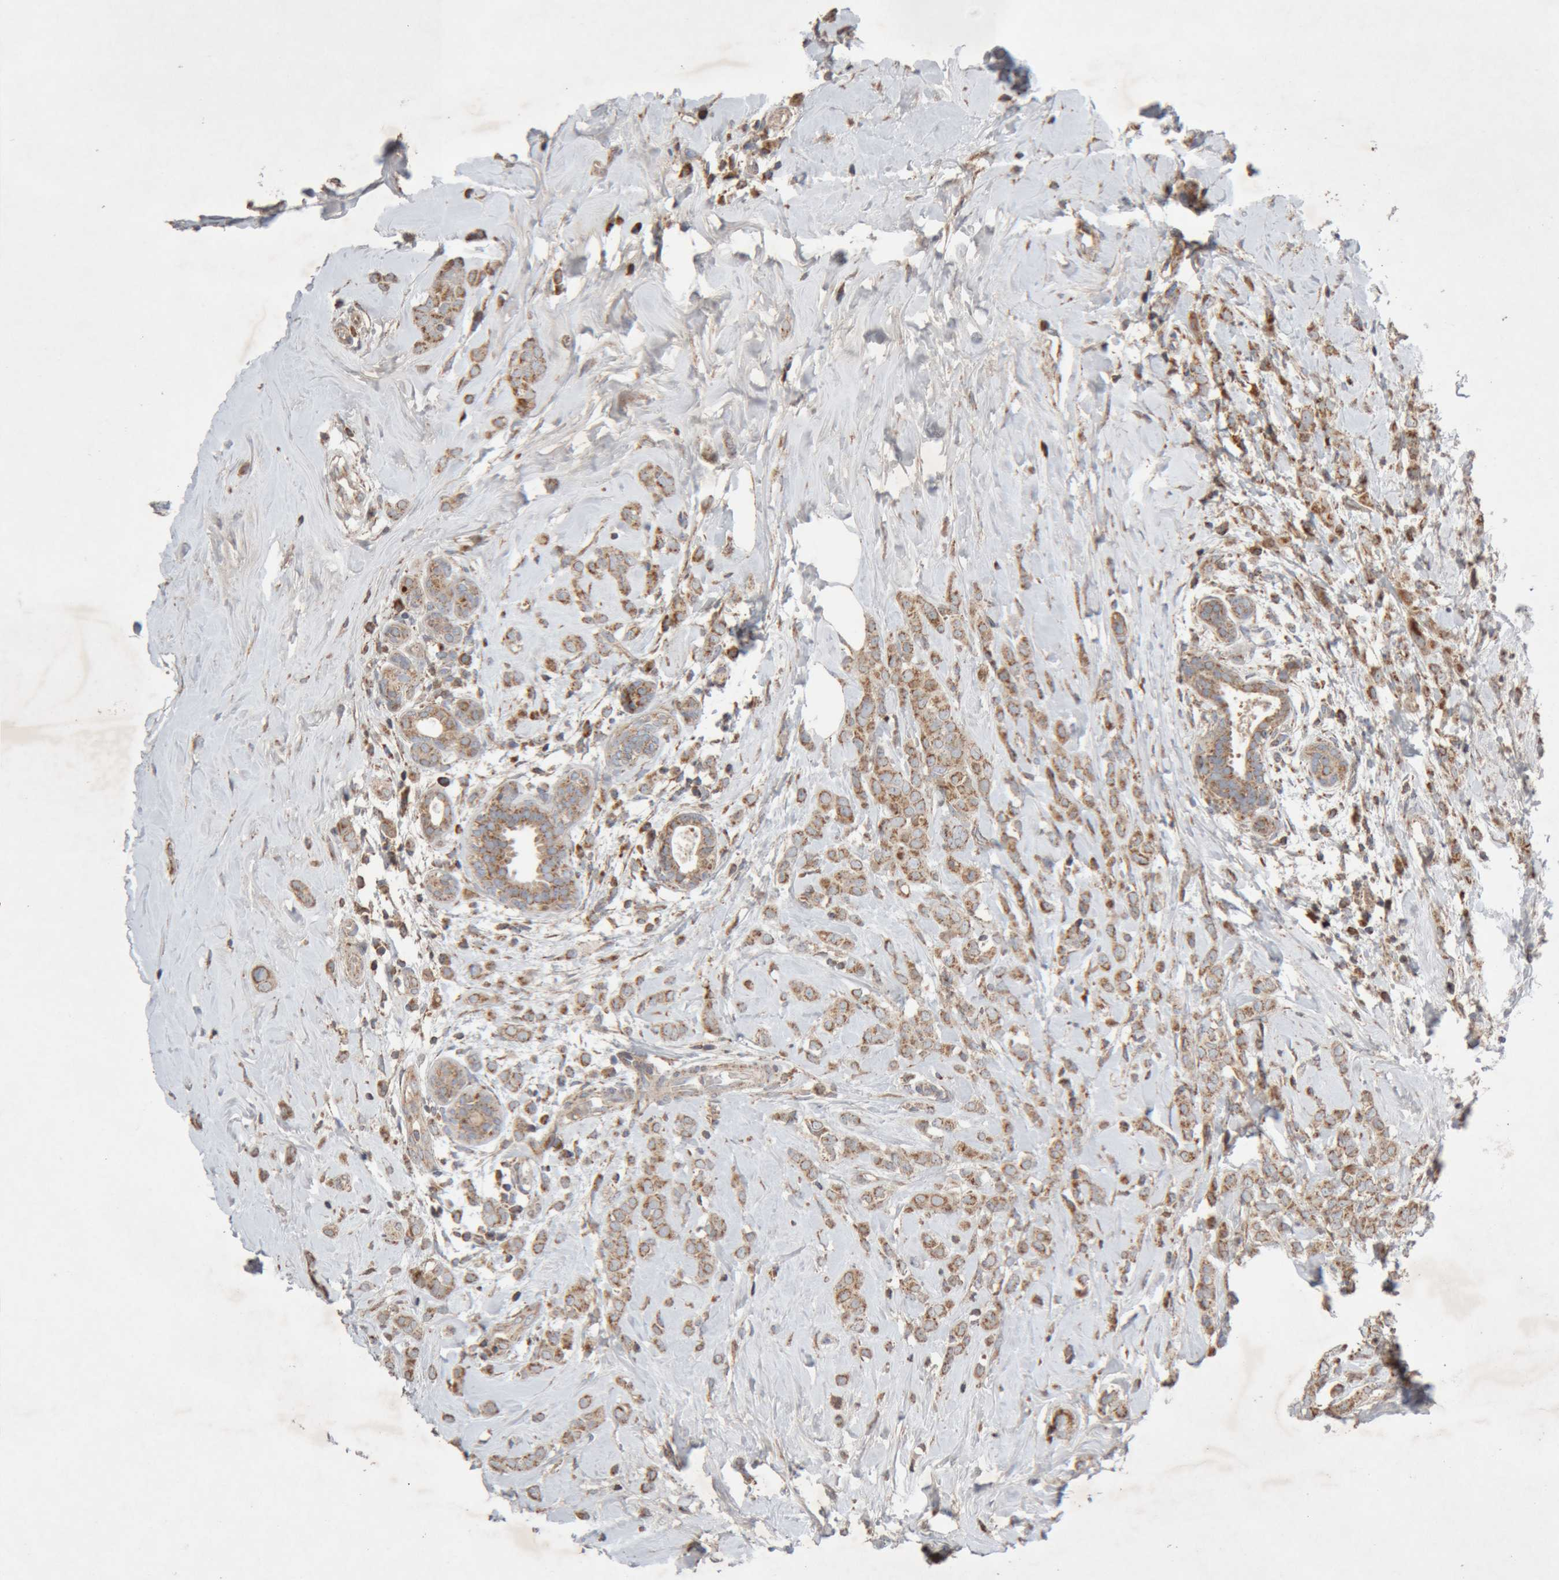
{"staining": {"intensity": "moderate", "quantity": ">75%", "location": "cytoplasmic/membranous"}, "tissue": "breast cancer", "cell_type": "Tumor cells", "image_type": "cancer", "snomed": [{"axis": "morphology", "description": "Lobular carcinoma"}, {"axis": "topography", "description": "Breast"}], "caption": "This photomicrograph displays breast cancer stained with IHC to label a protein in brown. The cytoplasmic/membranous of tumor cells show moderate positivity for the protein. Nuclei are counter-stained blue.", "gene": "KIF21B", "patient": {"sex": "female", "age": 47}}